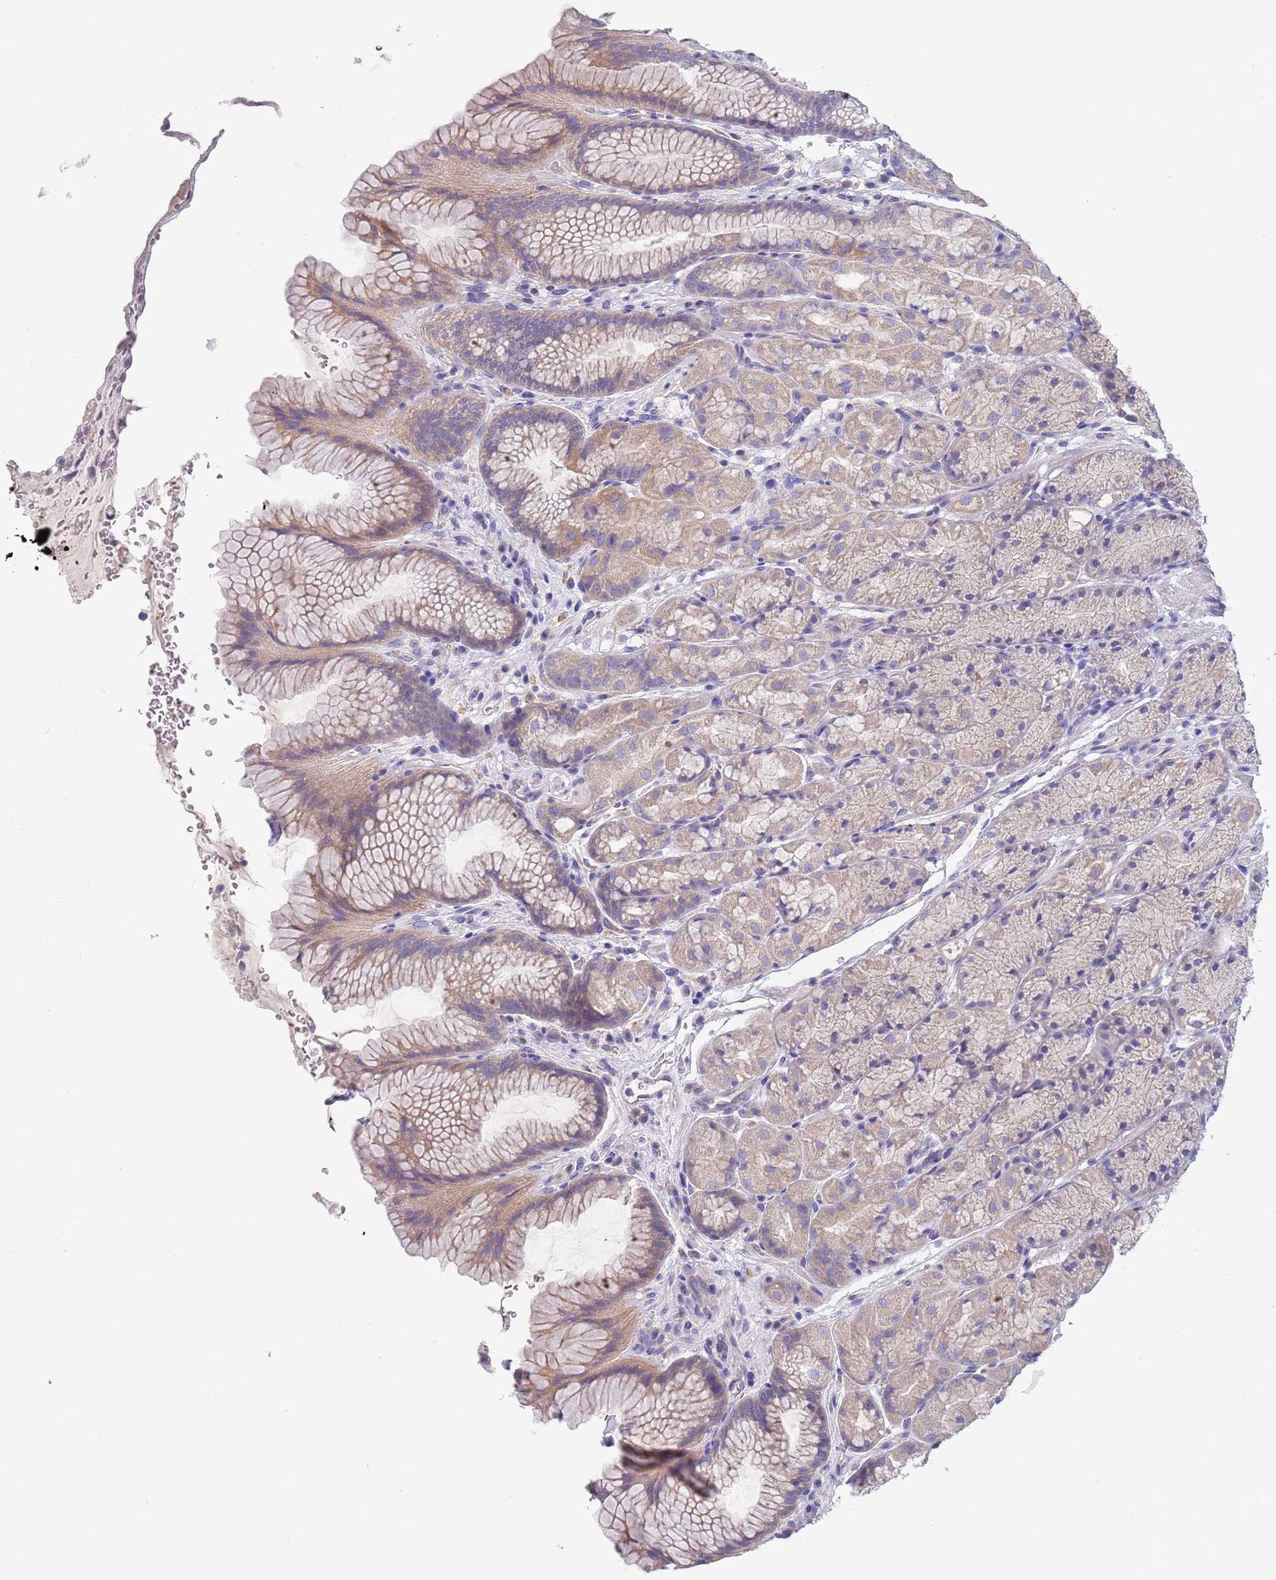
{"staining": {"intensity": "weak", "quantity": "25%-75%", "location": "cytoplasmic/membranous"}, "tissue": "stomach", "cell_type": "Glandular cells", "image_type": "normal", "snomed": [{"axis": "morphology", "description": "Normal tissue, NOS"}, {"axis": "topography", "description": "Stomach"}], "caption": "Immunohistochemical staining of benign stomach displays low levels of weak cytoplasmic/membranous staining in approximately 25%-75% of glandular cells.", "gene": "MAN1C1", "patient": {"sex": "male", "age": 63}}